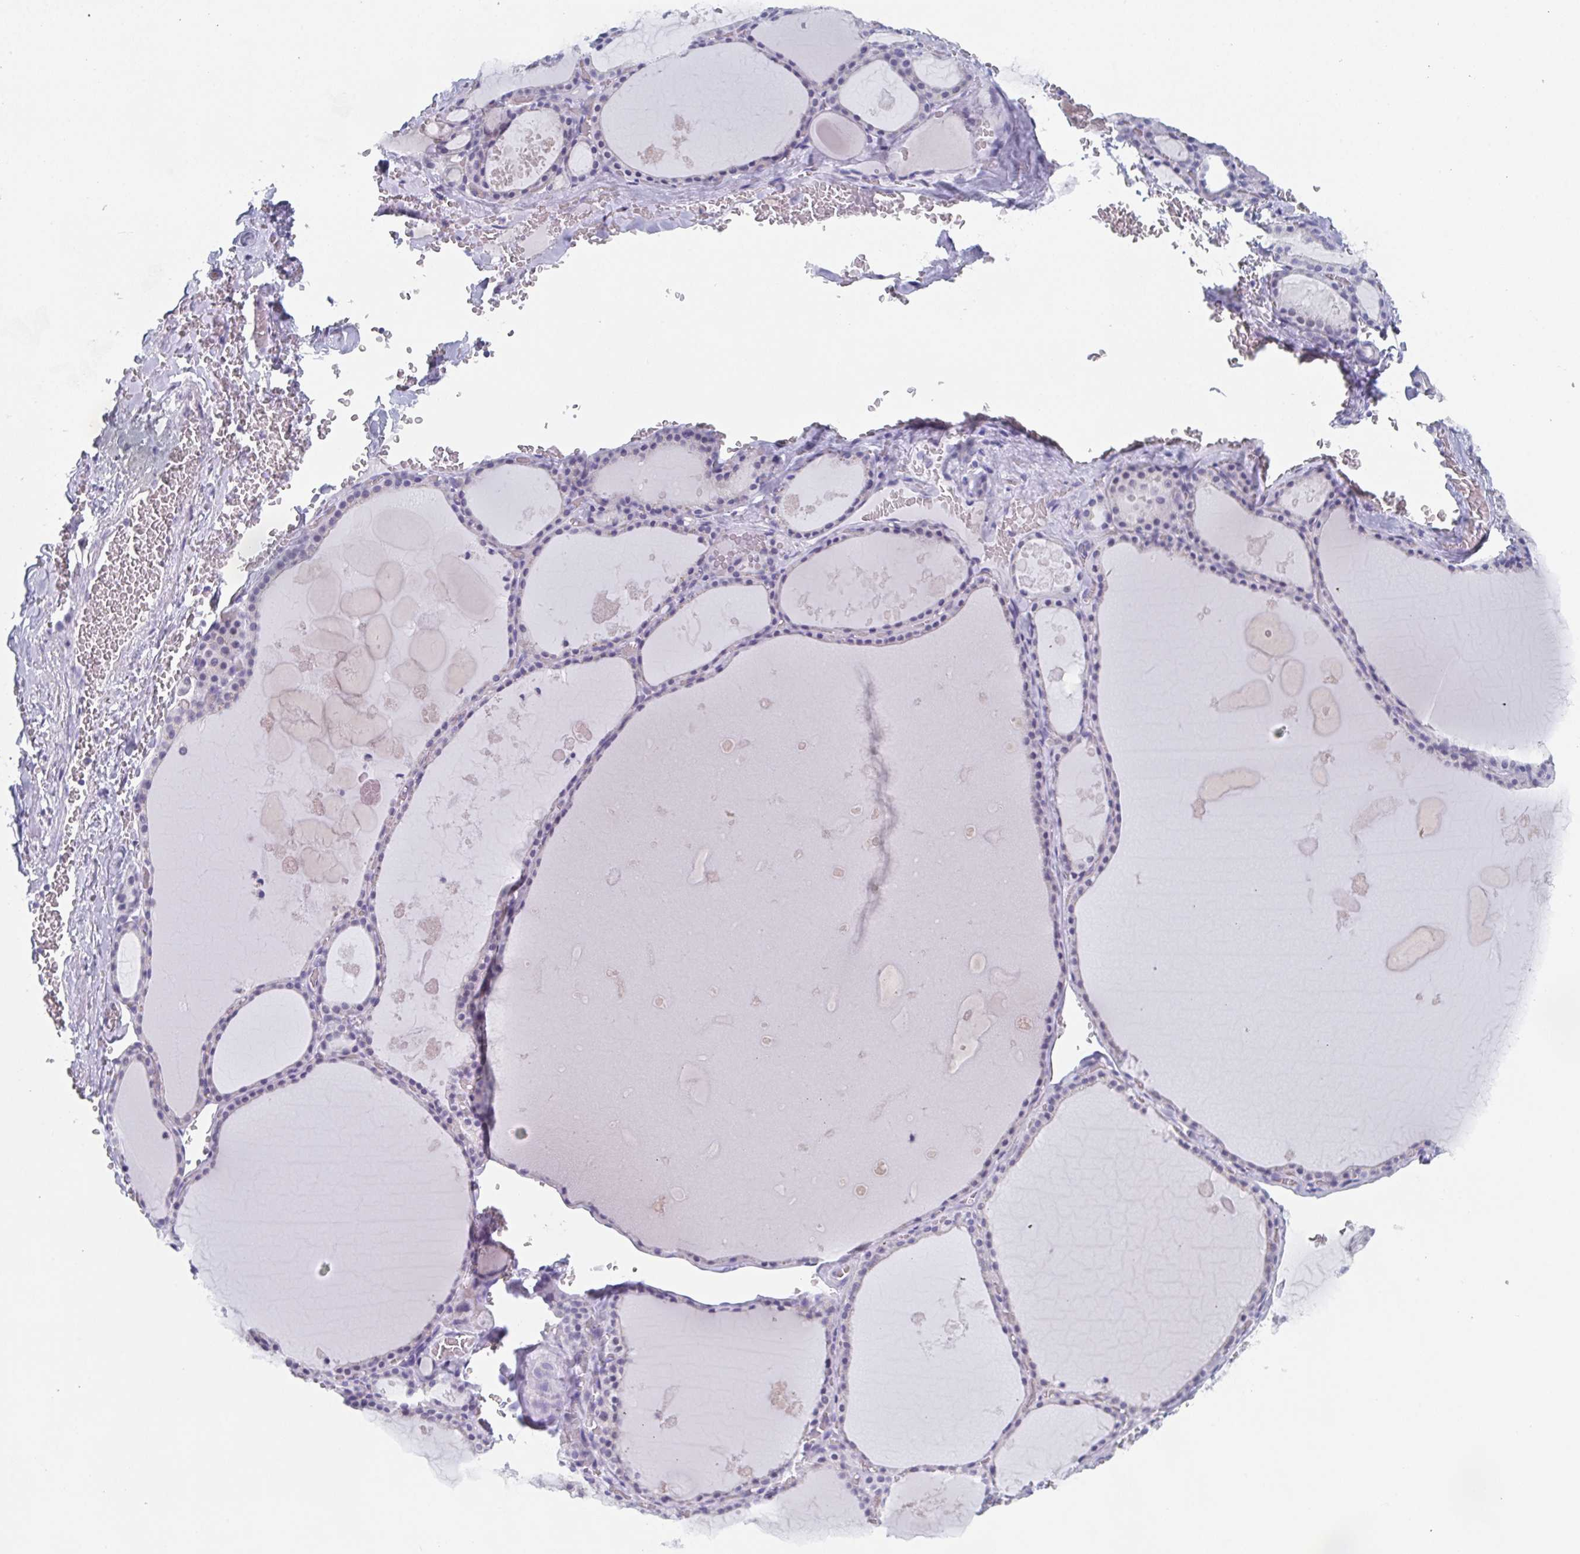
{"staining": {"intensity": "negative", "quantity": "none", "location": "none"}, "tissue": "thyroid gland", "cell_type": "Glandular cells", "image_type": "normal", "snomed": [{"axis": "morphology", "description": "Normal tissue, NOS"}, {"axis": "topography", "description": "Thyroid gland"}], "caption": "The micrograph demonstrates no staining of glandular cells in unremarkable thyroid gland. (Brightfield microscopy of DAB (3,3'-diaminobenzidine) immunohistochemistry at high magnification).", "gene": "DYDC2", "patient": {"sex": "male", "age": 56}}